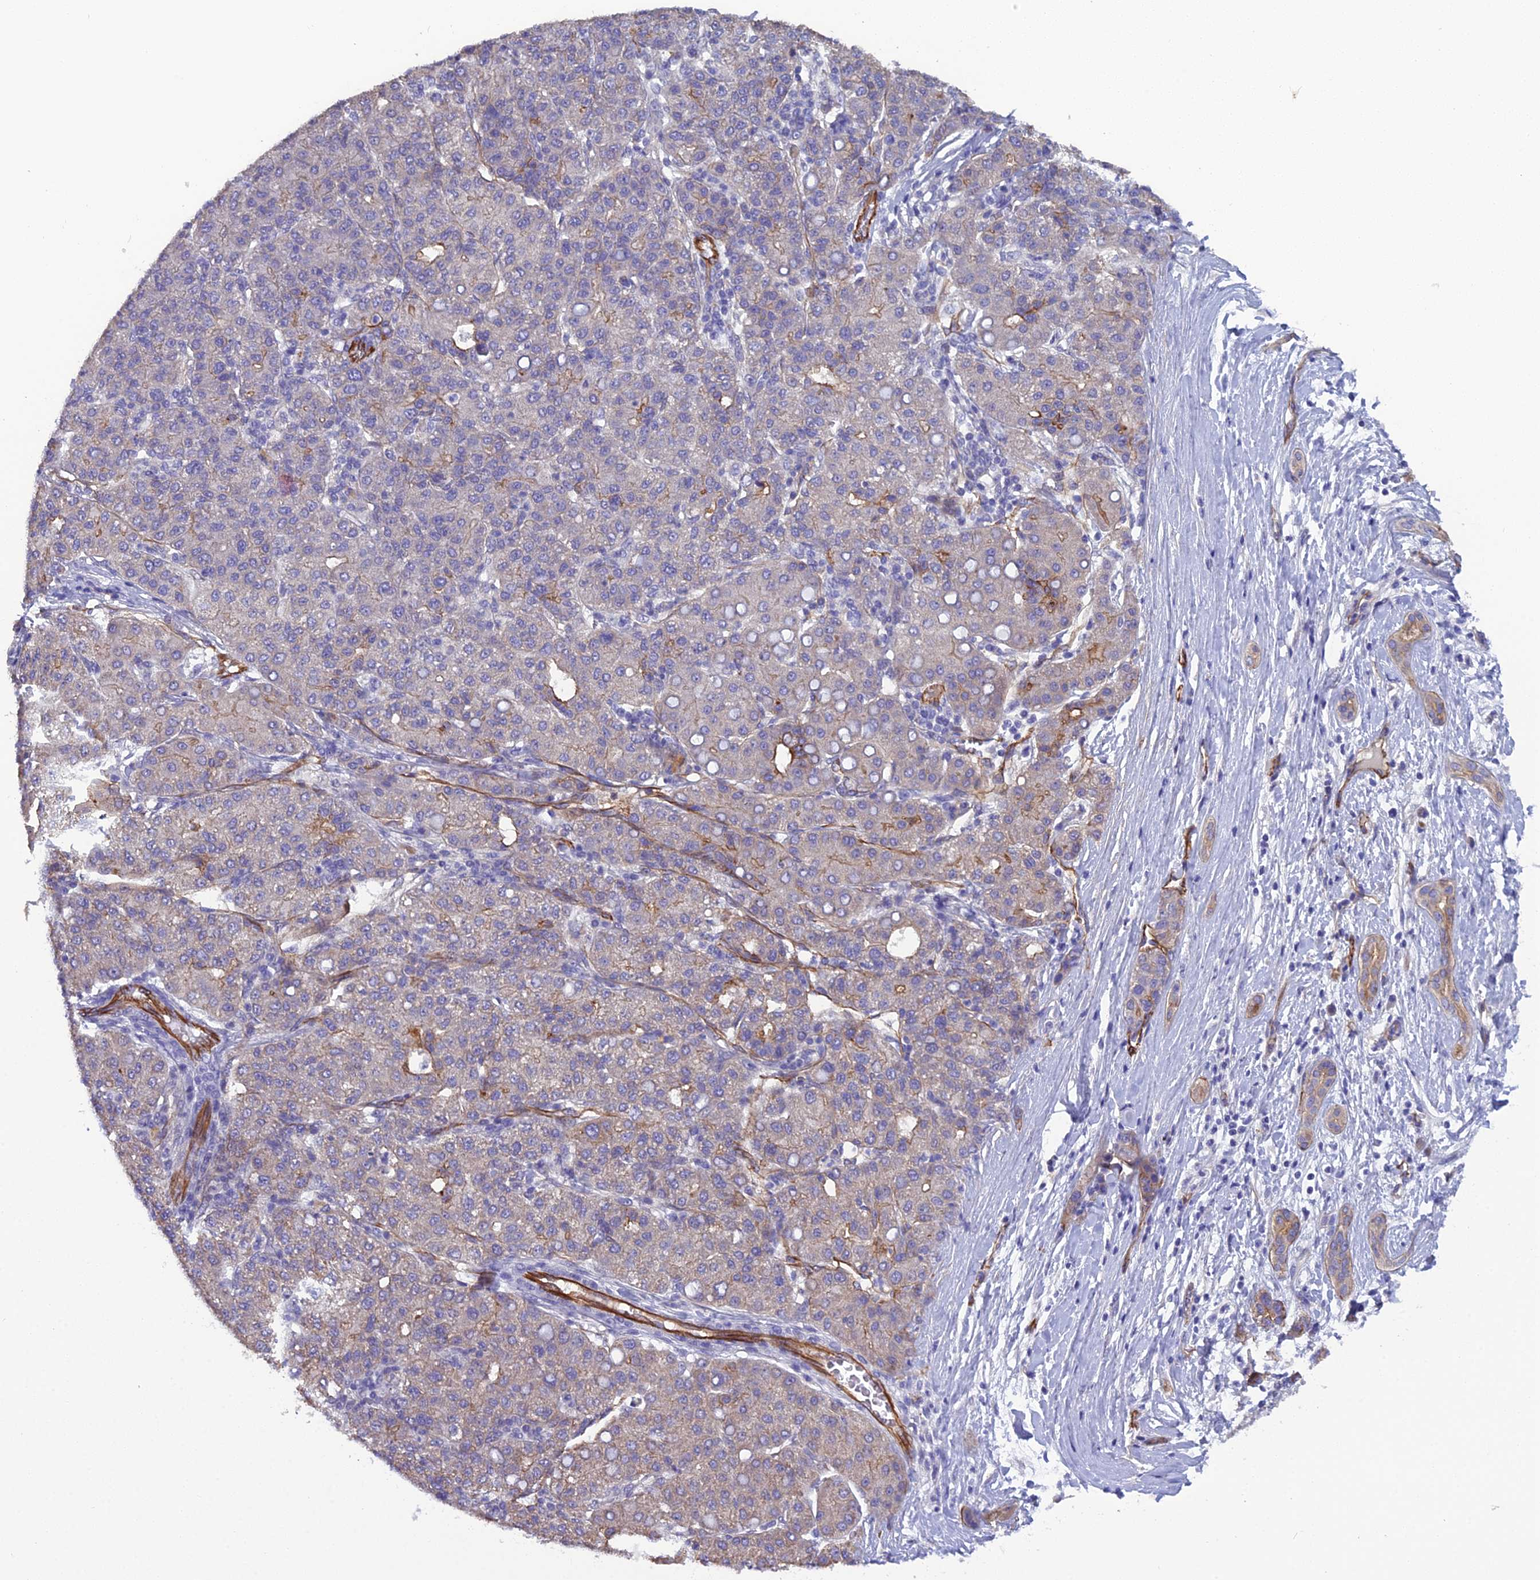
{"staining": {"intensity": "moderate", "quantity": "25%-75%", "location": "cytoplasmic/membranous"}, "tissue": "liver cancer", "cell_type": "Tumor cells", "image_type": "cancer", "snomed": [{"axis": "morphology", "description": "Carcinoma, Hepatocellular, NOS"}, {"axis": "topography", "description": "Liver"}], "caption": "Moderate cytoplasmic/membranous protein positivity is identified in about 25%-75% of tumor cells in liver cancer.", "gene": "CFAP47", "patient": {"sex": "male", "age": 65}}